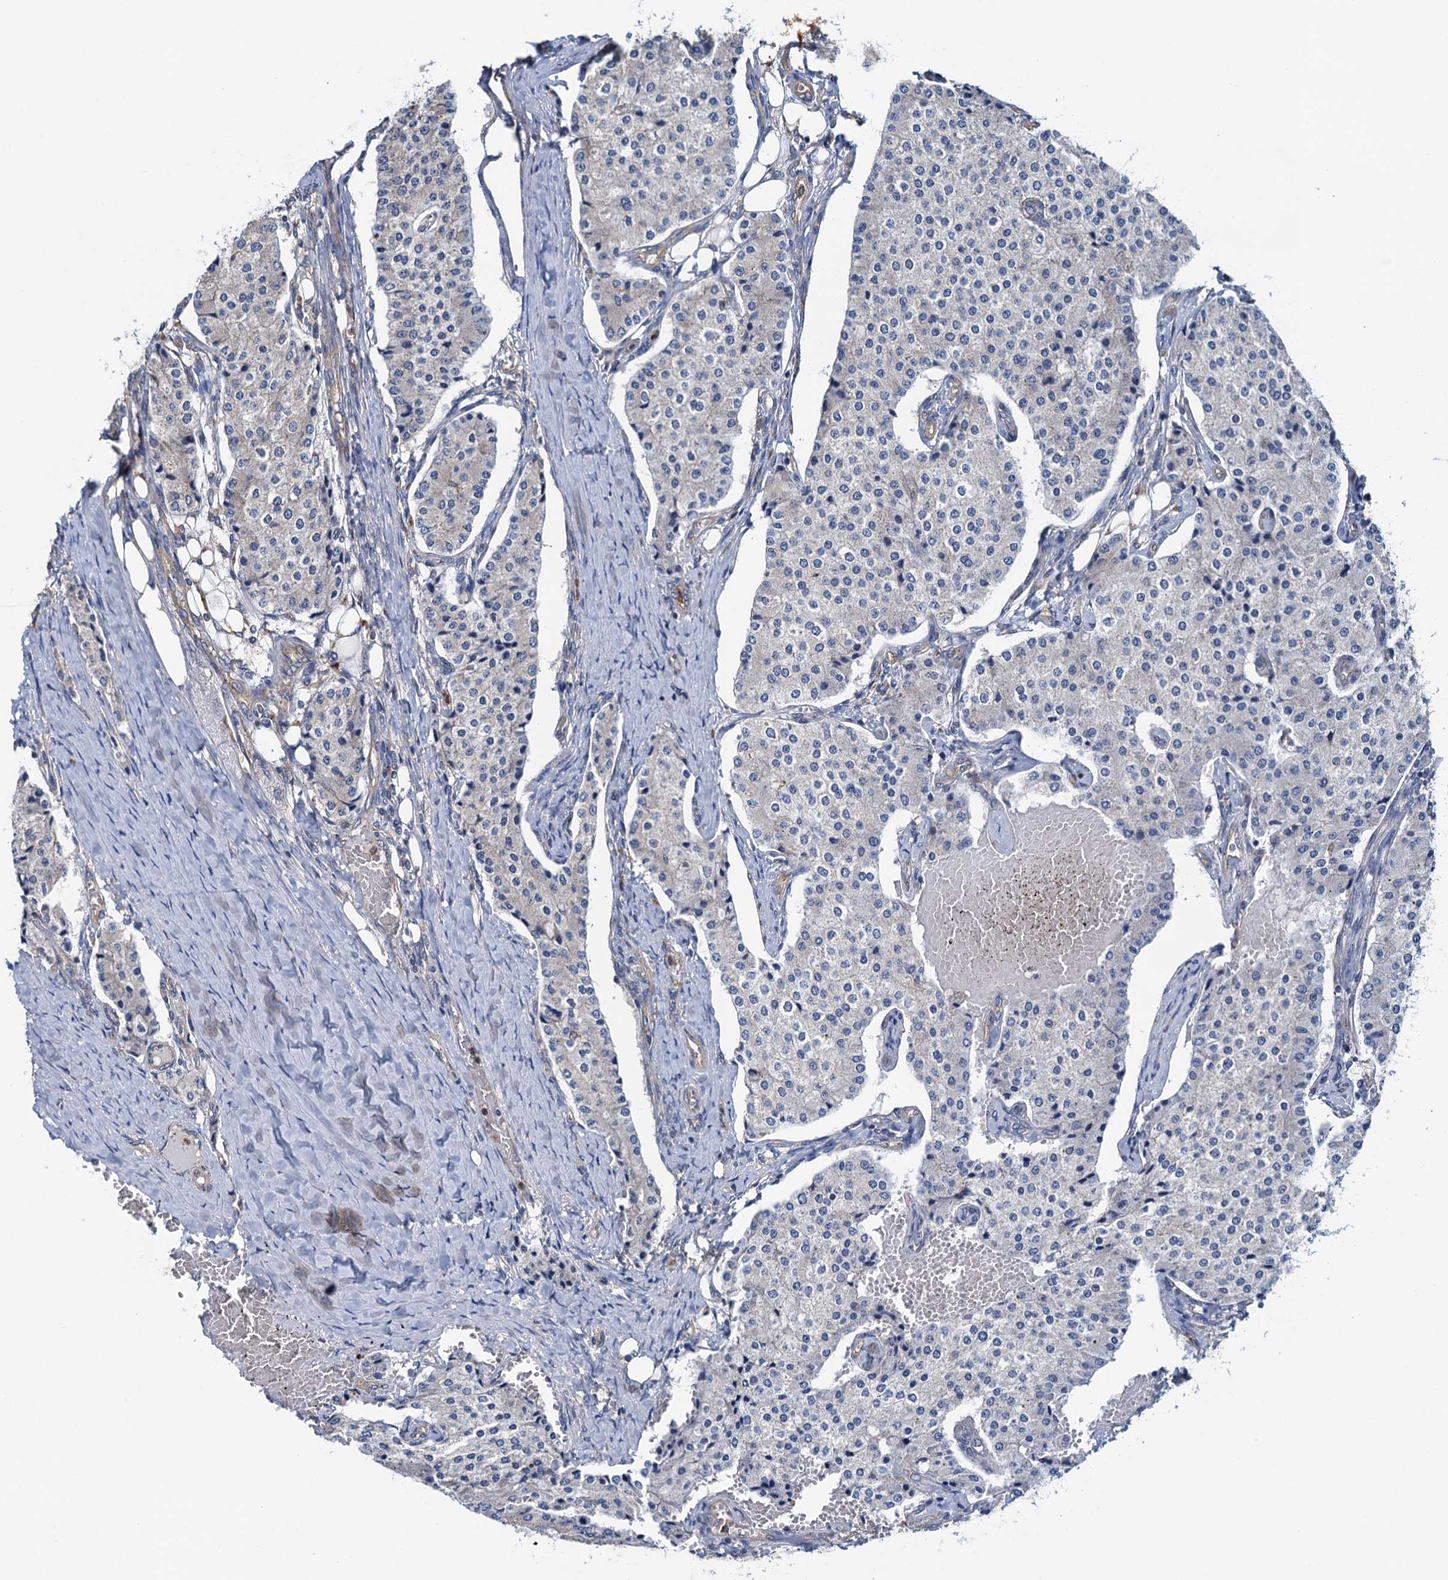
{"staining": {"intensity": "negative", "quantity": "none", "location": "none"}, "tissue": "carcinoid", "cell_type": "Tumor cells", "image_type": "cancer", "snomed": [{"axis": "morphology", "description": "Carcinoid, malignant, NOS"}, {"axis": "topography", "description": "Colon"}], "caption": "Photomicrograph shows no significant protein staining in tumor cells of carcinoid.", "gene": "ADCY9", "patient": {"sex": "female", "age": 52}}